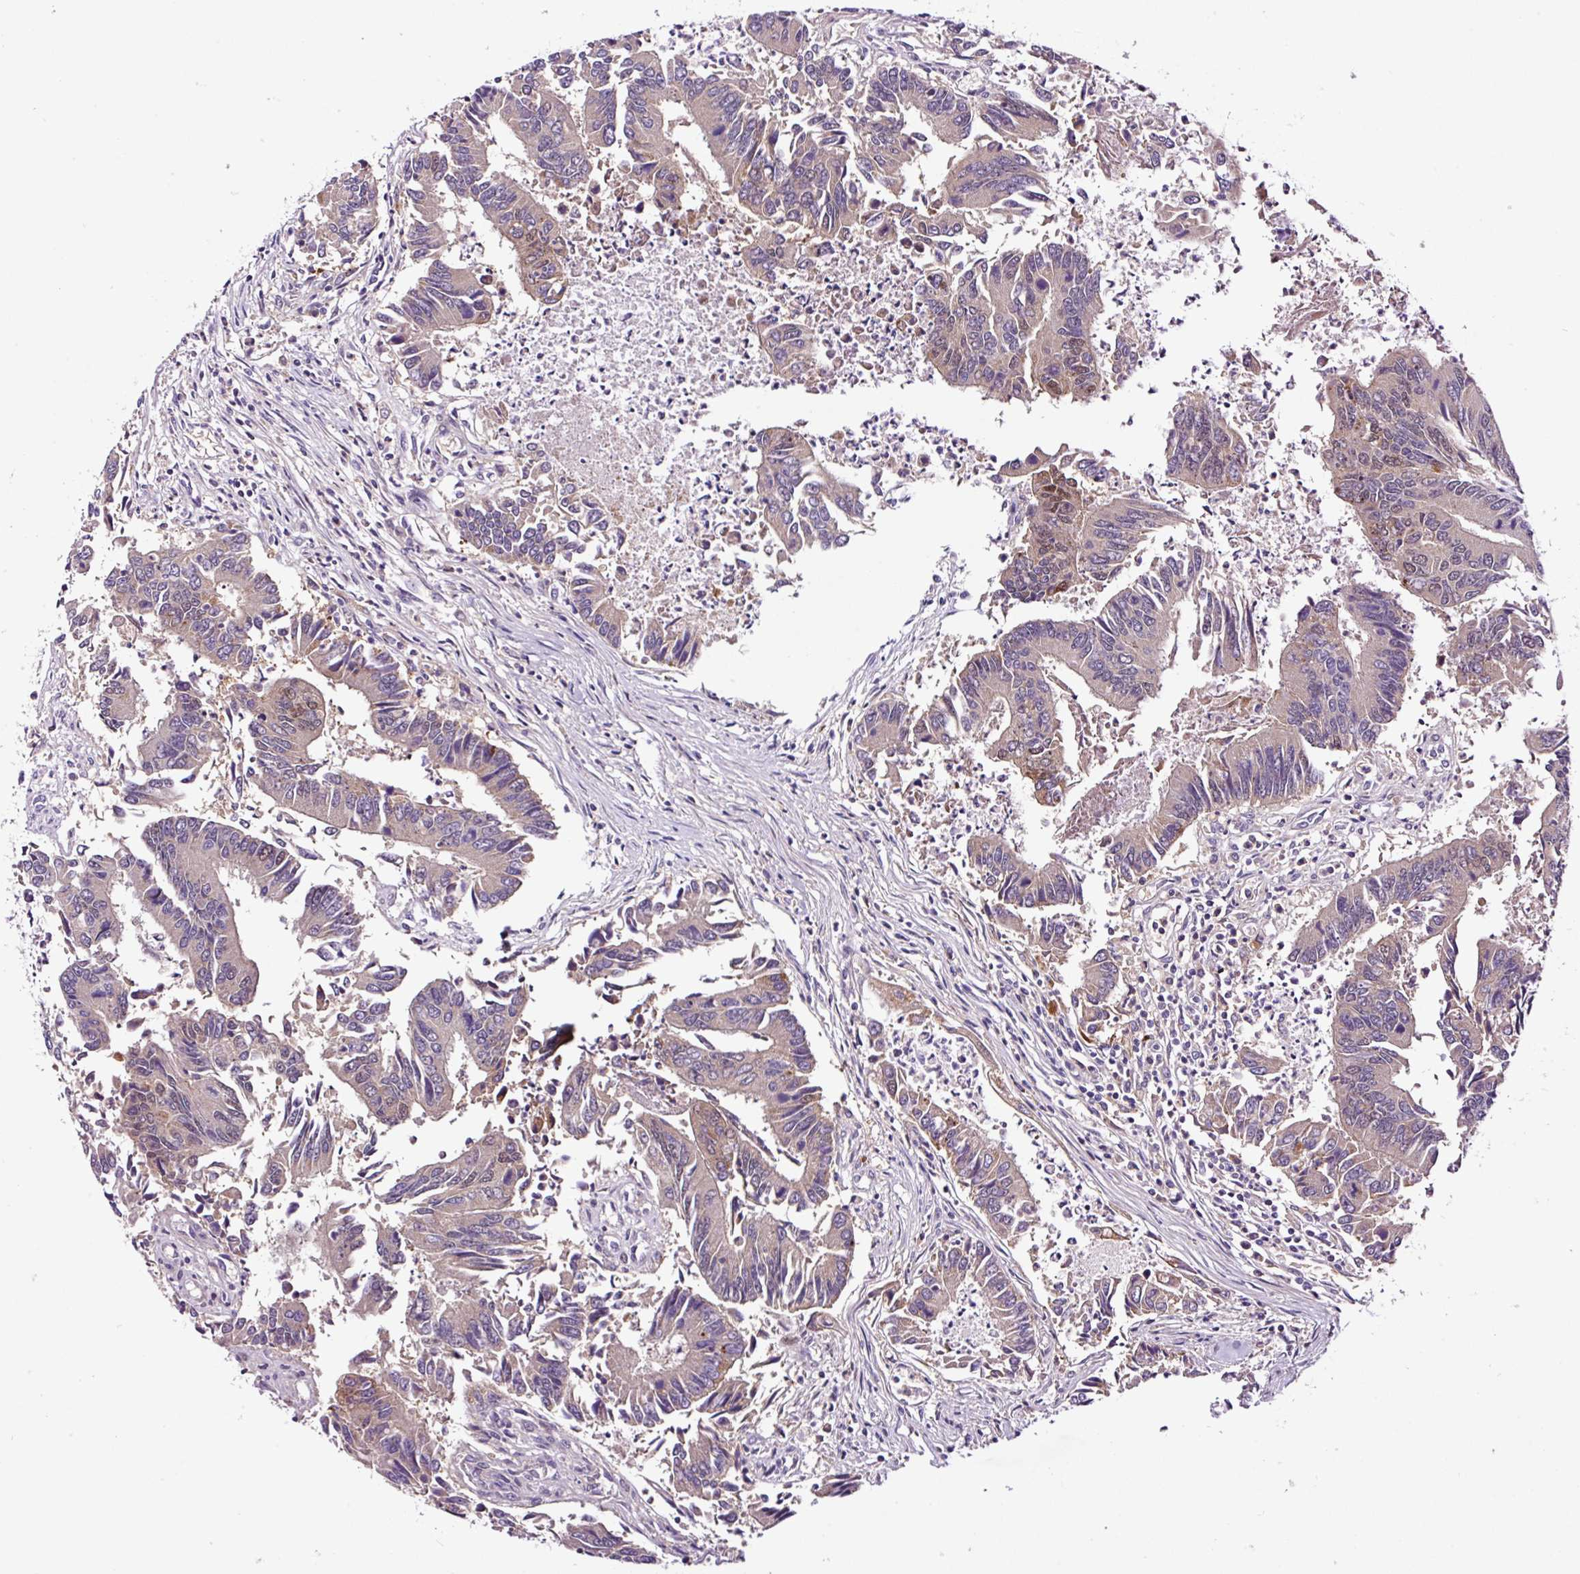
{"staining": {"intensity": "weak", "quantity": "<25%", "location": "cytoplasmic/membranous,nuclear"}, "tissue": "colorectal cancer", "cell_type": "Tumor cells", "image_type": "cancer", "snomed": [{"axis": "morphology", "description": "Adenocarcinoma, NOS"}, {"axis": "topography", "description": "Colon"}], "caption": "High power microscopy micrograph of an immunohistochemistry (IHC) photomicrograph of colorectal cancer, revealing no significant staining in tumor cells.", "gene": "TAFA3", "patient": {"sex": "female", "age": 67}}